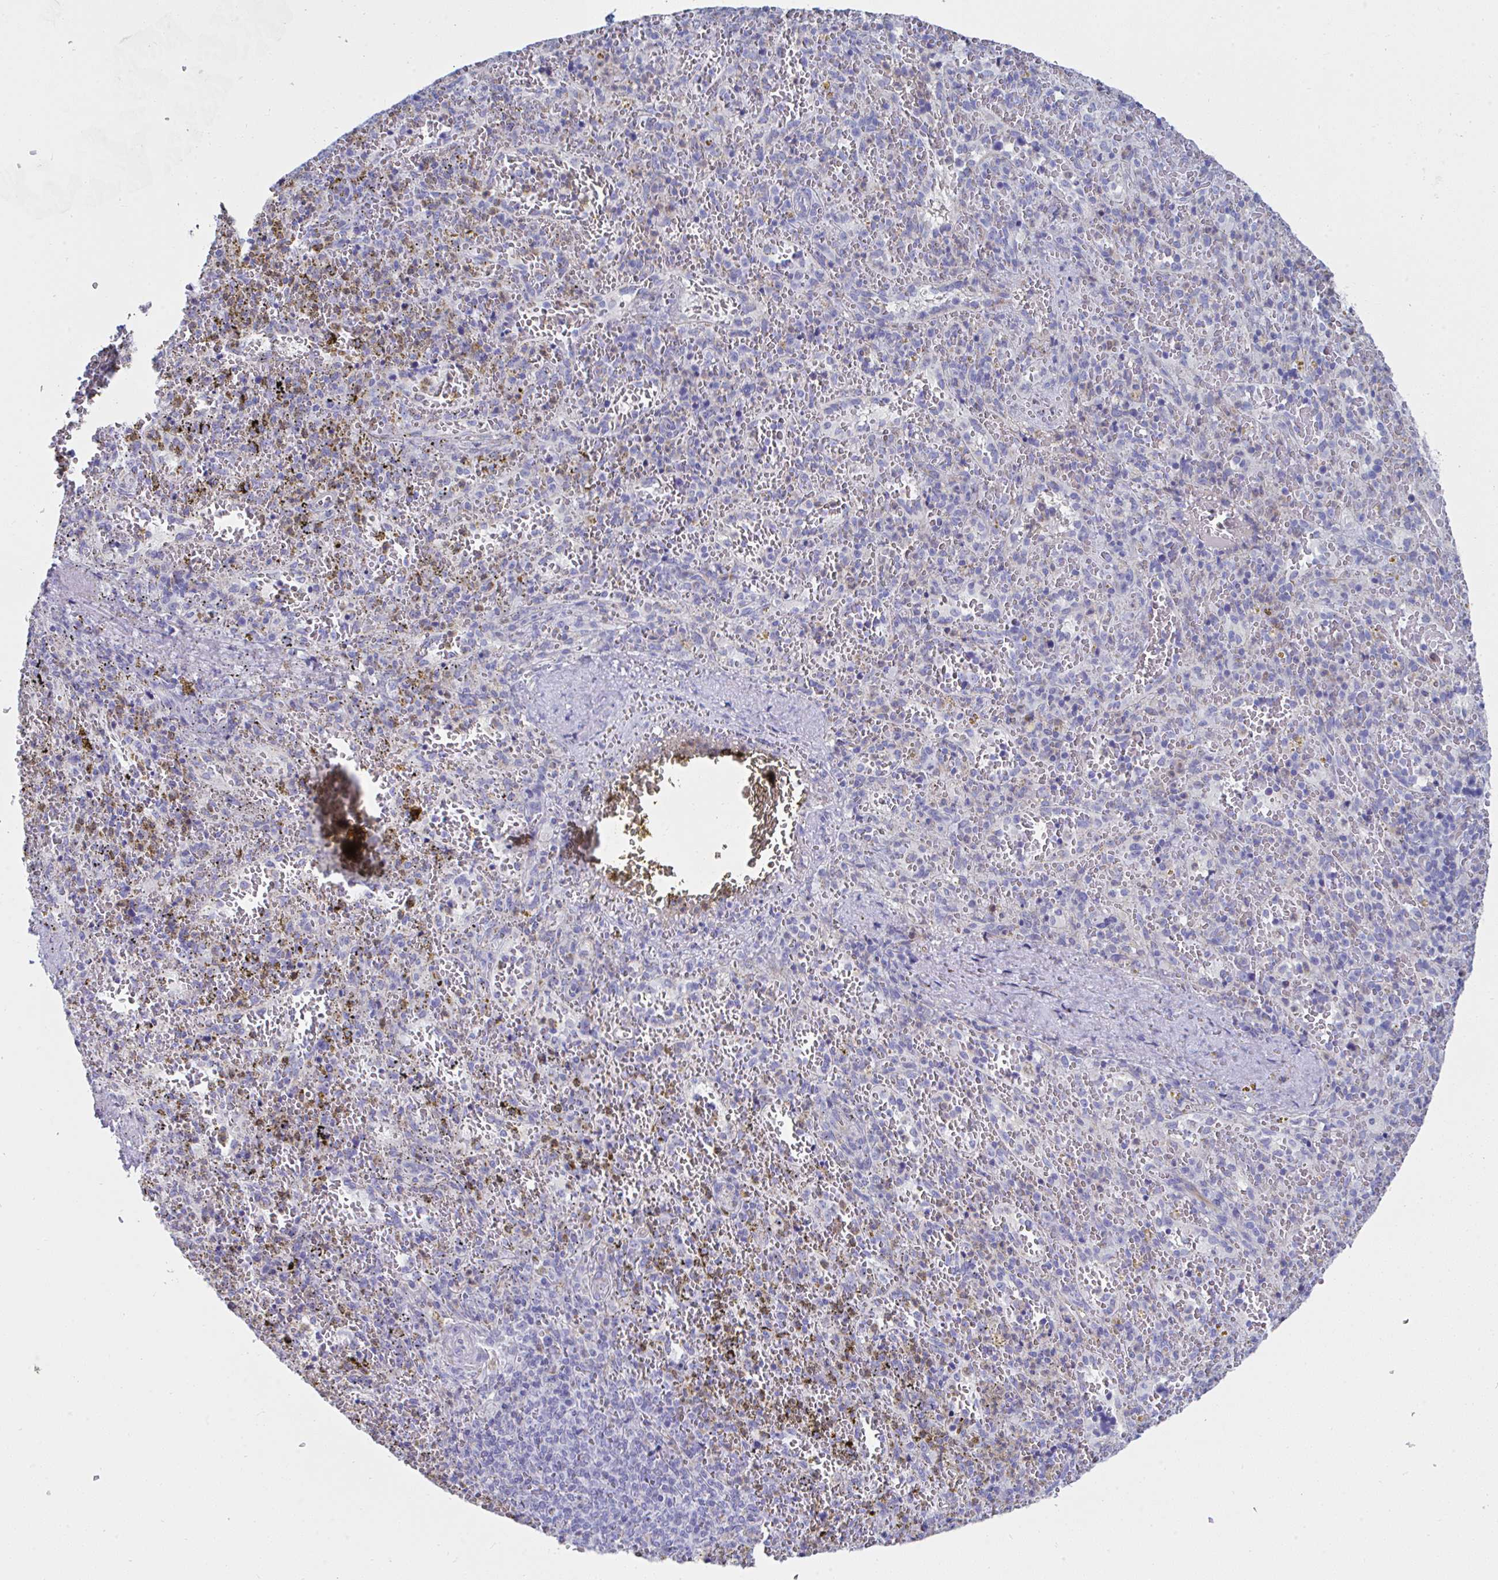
{"staining": {"intensity": "negative", "quantity": "none", "location": "none"}, "tissue": "spleen", "cell_type": "Cells in red pulp", "image_type": "normal", "snomed": [{"axis": "morphology", "description": "Normal tissue, NOS"}, {"axis": "topography", "description": "Spleen"}], "caption": "IHC photomicrograph of normal spleen stained for a protein (brown), which reveals no positivity in cells in red pulp. Brightfield microscopy of IHC stained with DAB (brown) and hematoxylin (blue), captured at high magnification.", "gene": "MGAM2", "patient": {"sex": "female", "age": 50}}